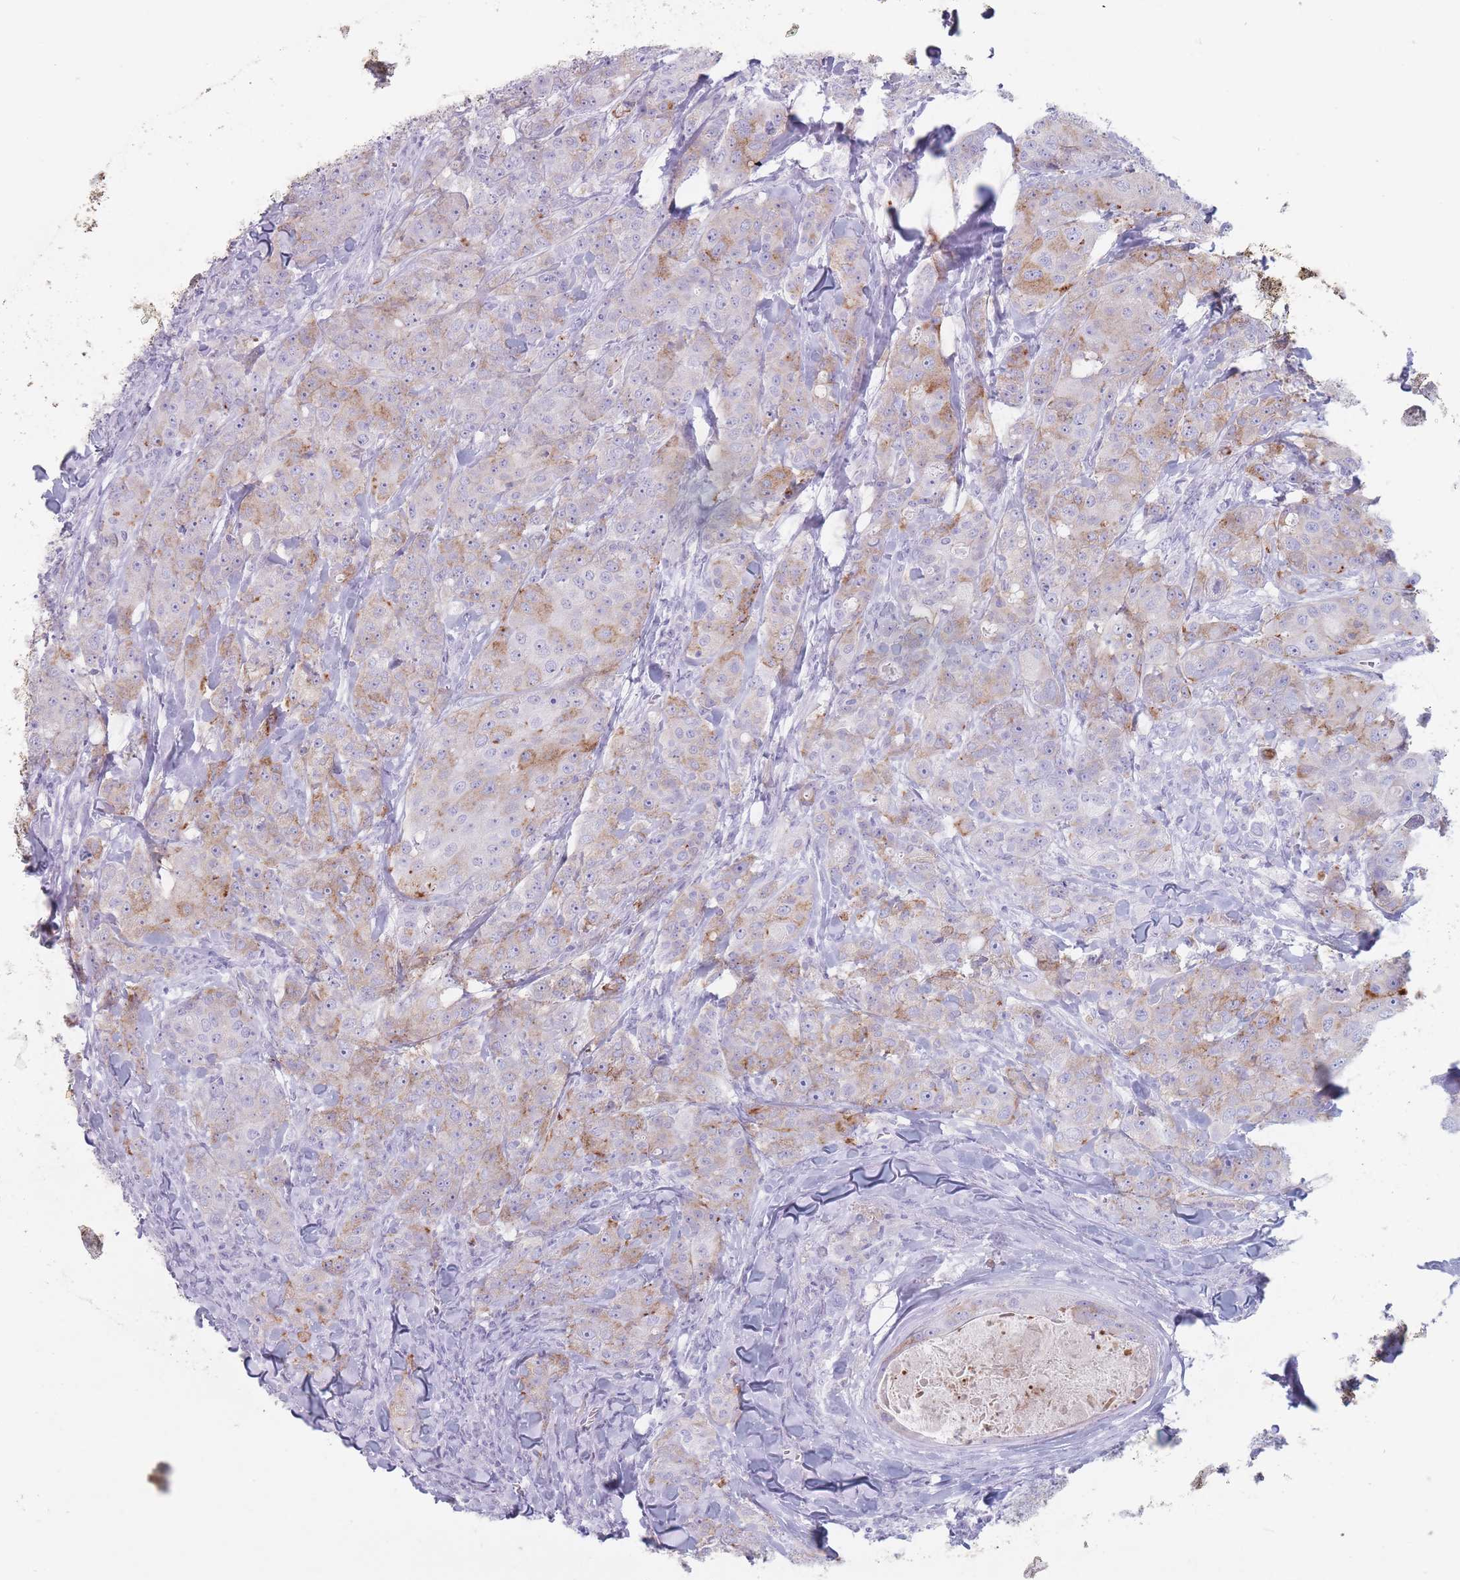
{"staining": {"intensity": "moderate", "quantity": "<25%", "location": "cytoplasmic/membranous"}, "tissue": "breast cancer", "cell_type": "Tumor cells", "image_type": "cancer", "snomed": [{"axis": "morphology", "description": "Duct carcinoma"}, {"axis": "topography", "description": "Breast"}], "caption": "Moderate cytoplasmic/membranous positivity for a protein is seen in about <25% of tumor cells of breast intraductal carcinoma using IHC.", "gene": "ST3GAL5", "patient": {"sex": "female", "age": 43}}